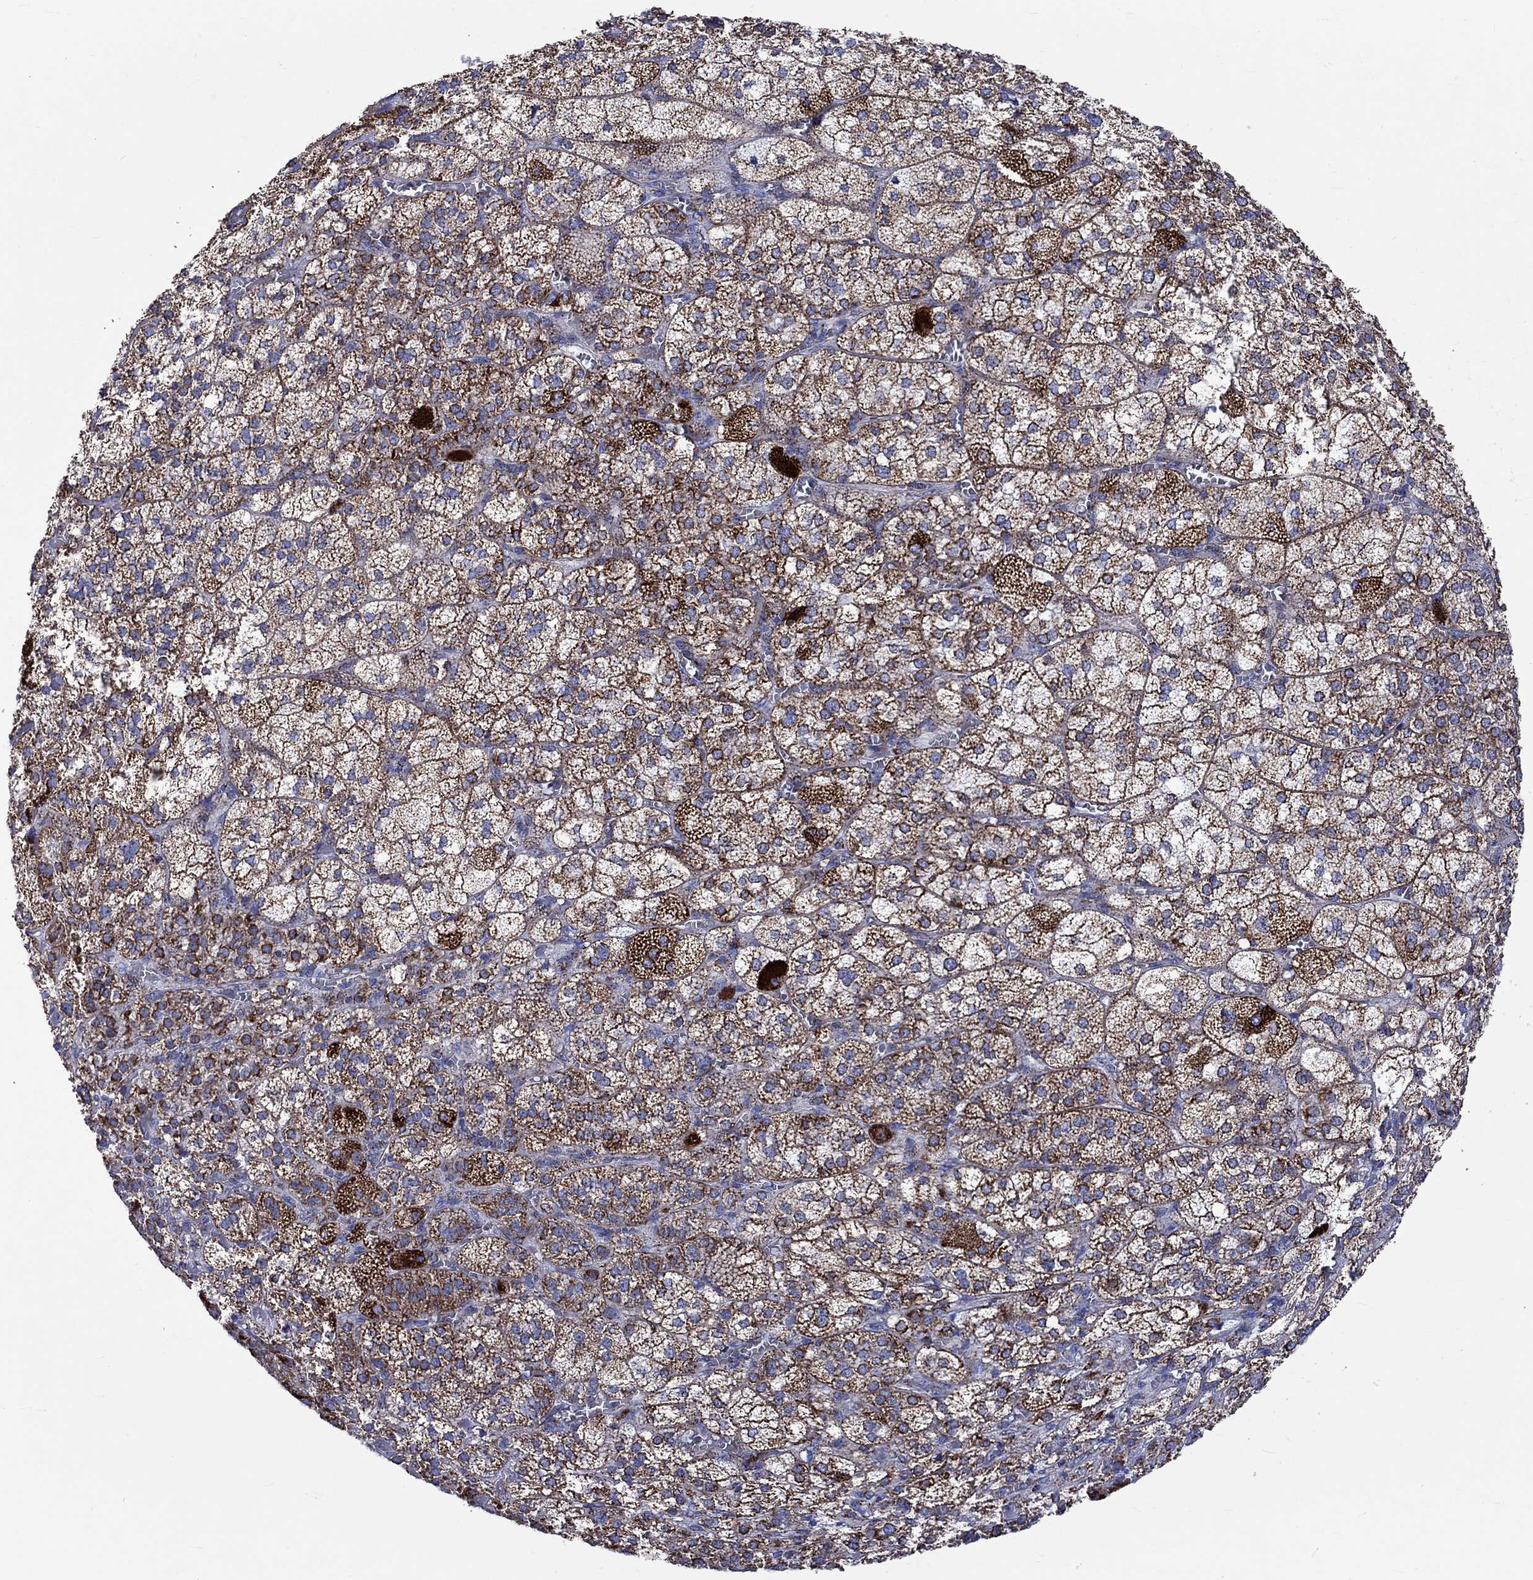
{"staining": {"intensity": "strong", "quantity": "25%-75%", "location": "cytoplasmic/membranous"}, "tissue": "adrenal gland", "cell_type": "Glandular cells", "image_type": "normal", "snomed": [{"axis": "morphology", "description": "Normal tissue, NOS"}, {"axis": "topography", "description": "Adrenal gland"}], "caption": "Protein analysis of normal adrenal gland demonstrates strong cytoplasmic/membranous expression in approximately 25%-75% of glandular cells. The staining was performed using DAB (3,3'-diaminobenzidine) to visualize the protein expression in brown, while the nuclei were stained in blue with hematoxylin (Magnification: 20x).", "gene": "RCE1", "patient": {"sex": "female", "age": 60}}